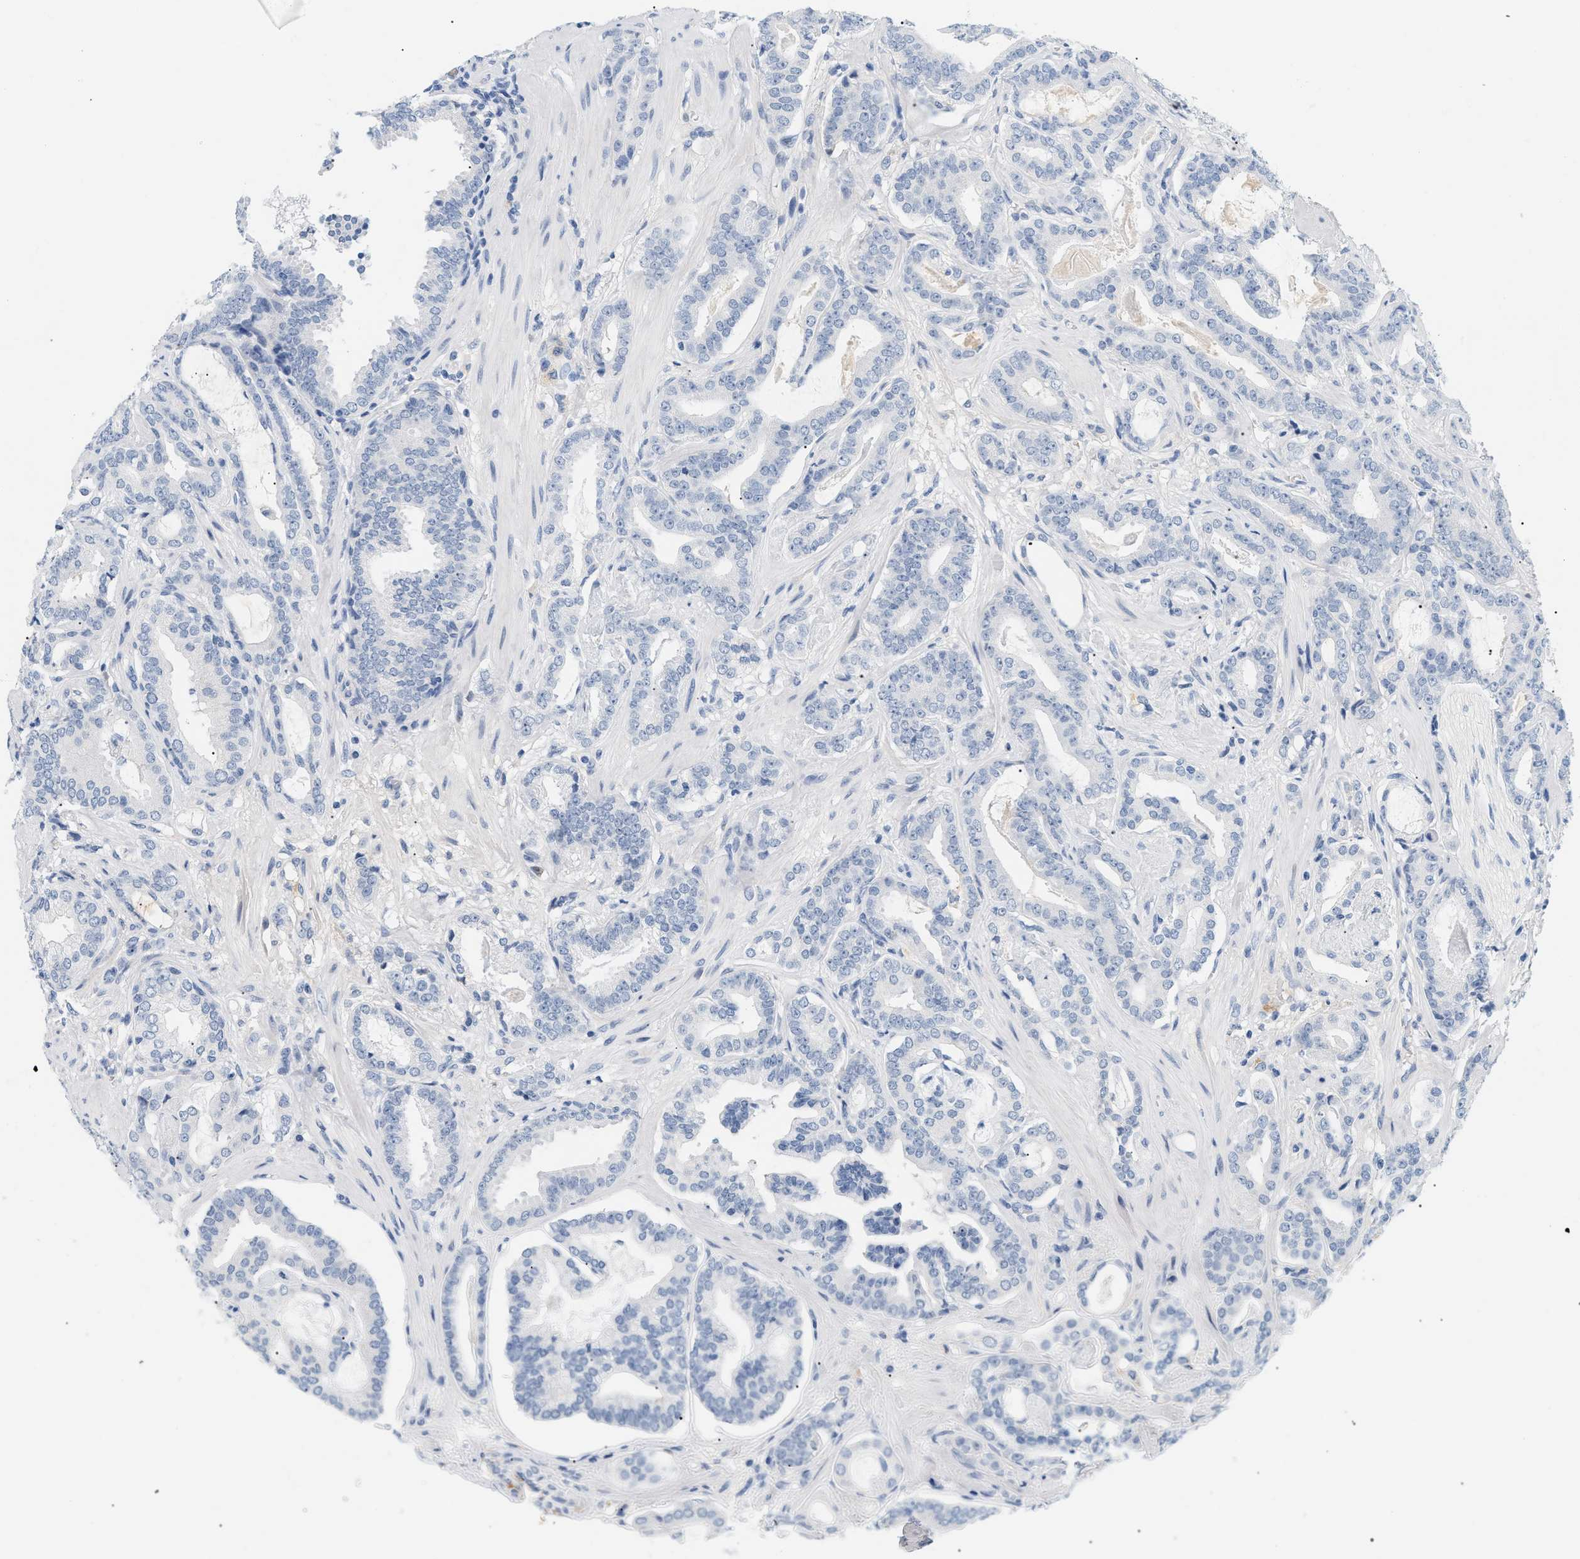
{"staining": {"intensity": "negative", "quantity": "none", "location": "none"}, "tissue": "prostate cancer", "cell_type": "Tumor cells", "image_type": "cancer", "snomed": [{"axis": "morphology", "description": "Adenocarcinoma, Low grade"}, {"axis": "topography", "description": "Prostate"}], "caption": "Immunohistochemistry (IHC) histopathology image of neoplastic tissue: adenocarcinoma (low-grade) (prostate) stained with DAB exhibits no significant protein expression in tumor cells.", "gene": "CFH", "patient": {"sex": "male", "age": 53}}